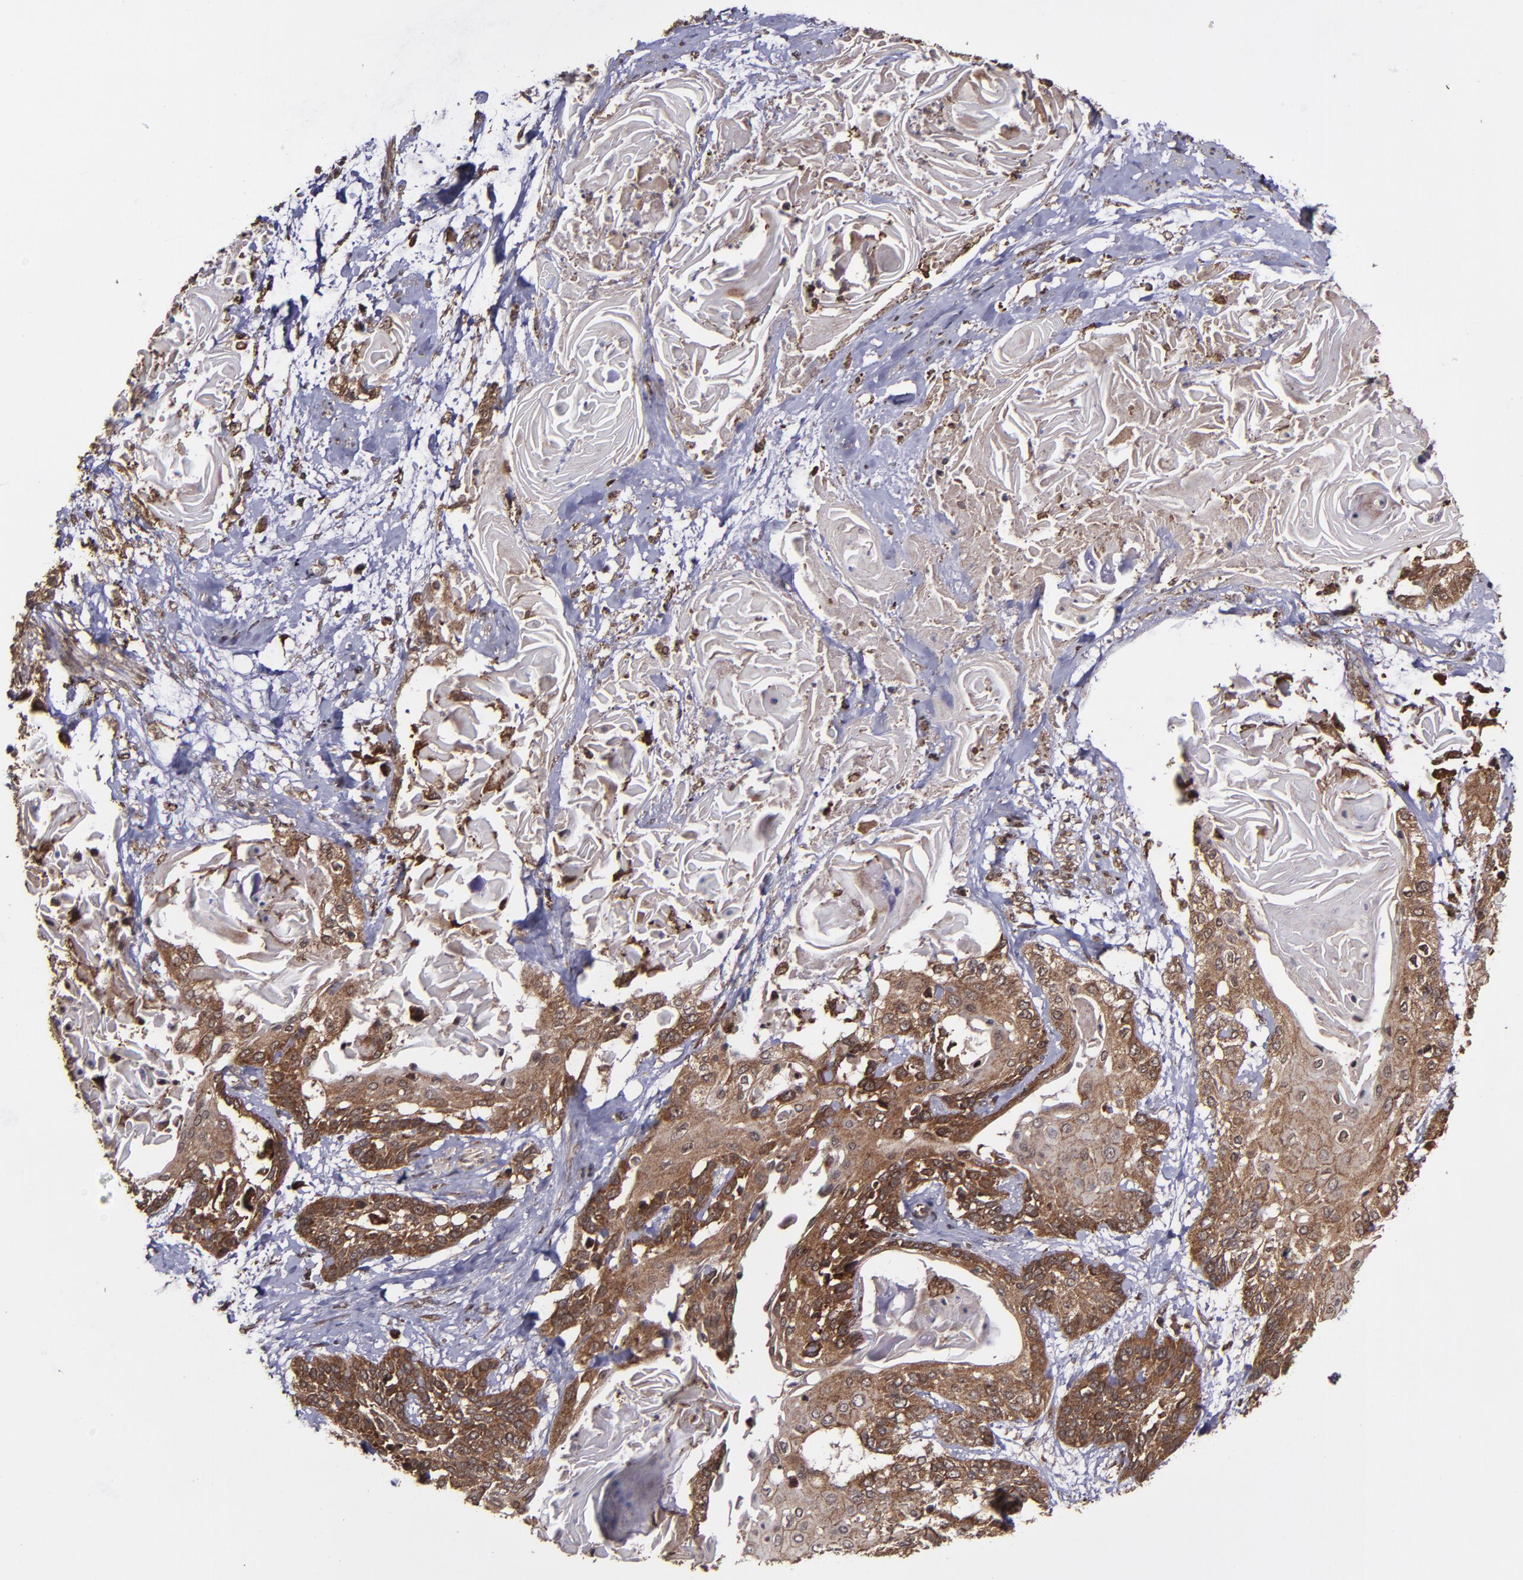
{"staining": {"intensity": "strong", "quantity": ">75%", "location": "cytoplasmic/membranous,nuclear"}, "tissue": "cervical cancer", "cell_type": "Tumor cells", "image_type": "cancer", "snomed": [{"axis": "morphology", "description": "Squamous cell carcinoma, NOS"}, {"axis": "topography", "description": "Cervix"}], "caption": "IHC histopathology image of neoplastic tissue: cervical squamous cell carcinoma stained using IHC shows high levels of strong protein expression localized specifically in the cytoplasmic/membranous and nuclear of tumor cells, appearing as a cytoplasmic/membranous and nuclear brown color.", "gene": "EIF4ENIF1", "patient": {"sex": "female", "age": 57}}